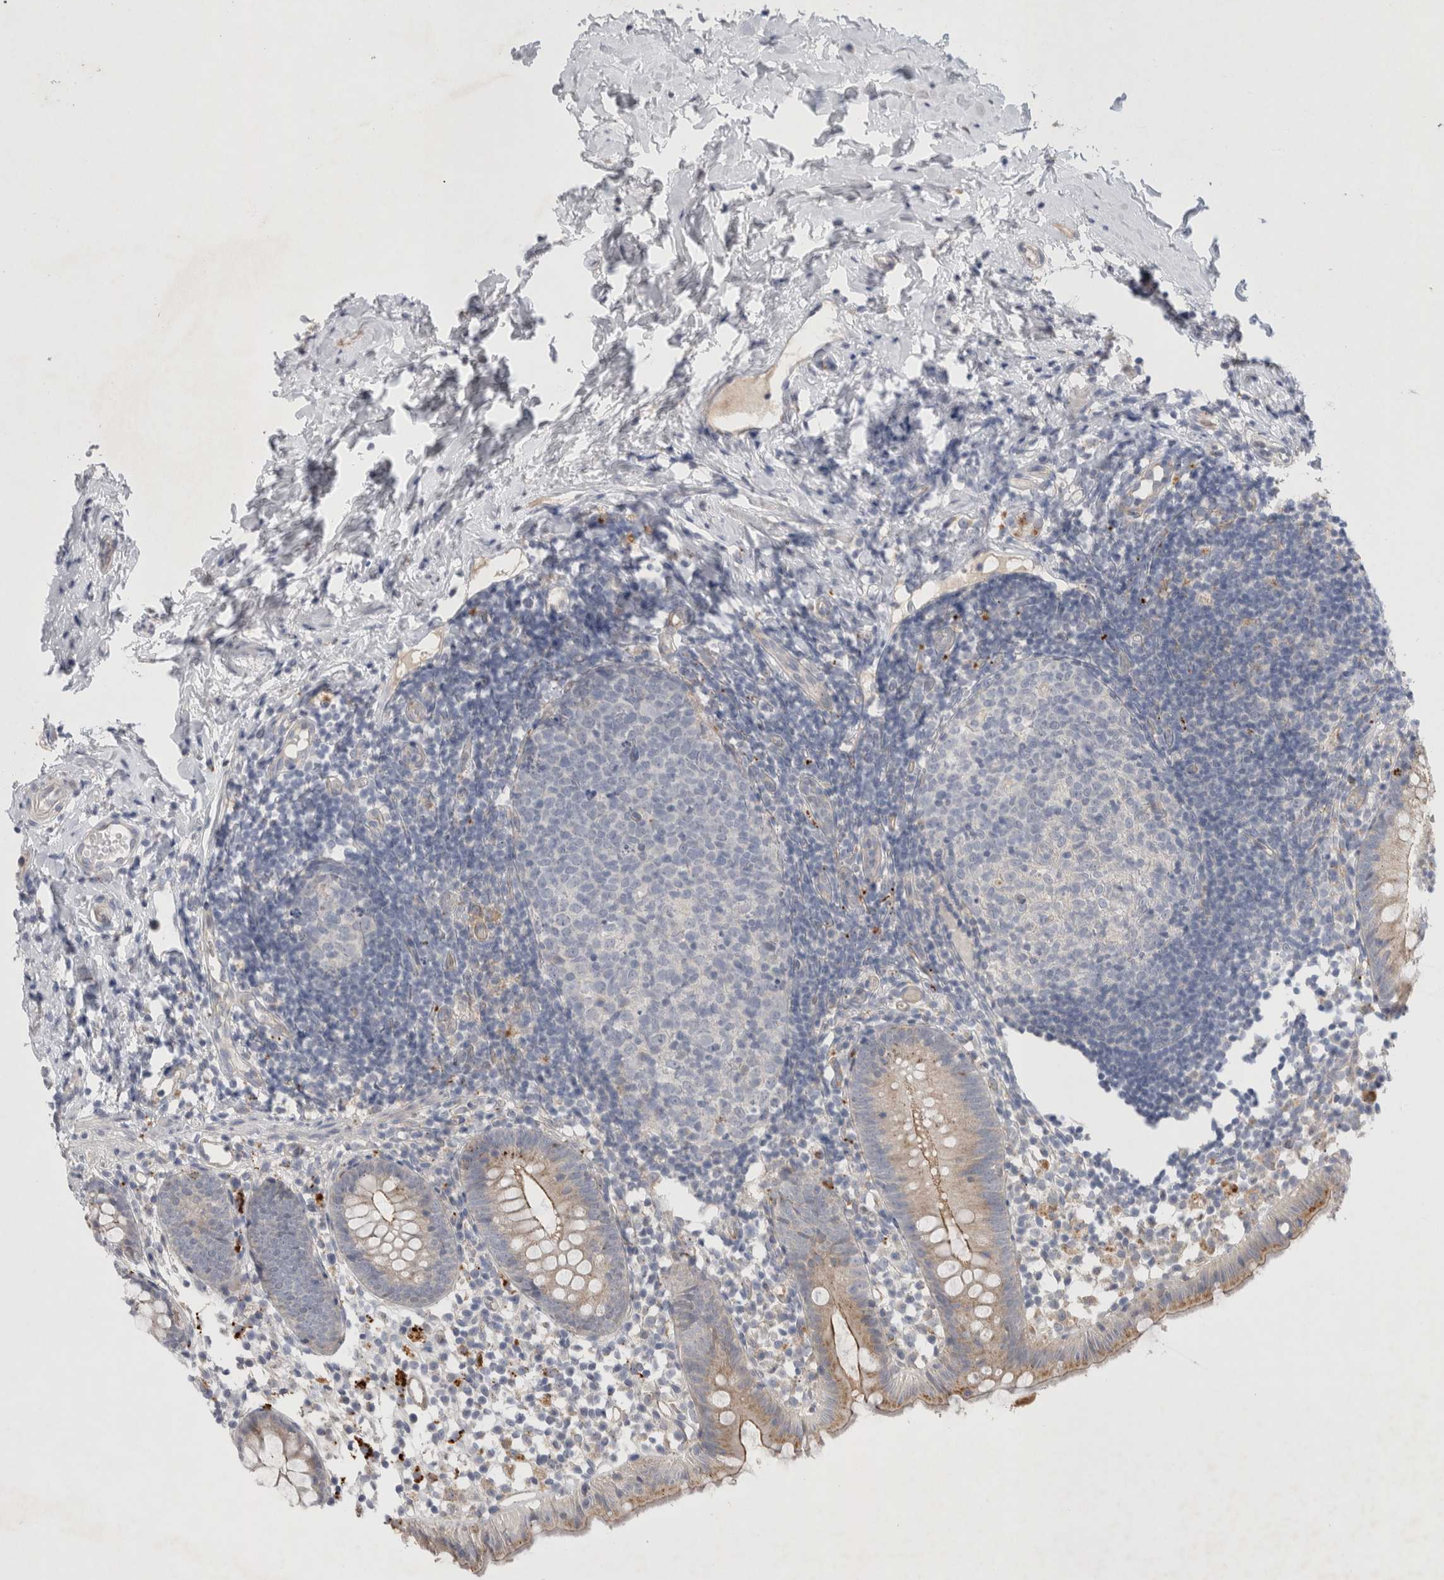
{"staining": {"intensity": "weak", "quantity": "<25%", "location": "cytoplasmic/membranous"}, "tissue": "appendix", "cell_type": "Glandular cells", "image_type": "normal", "snomed": [{"axis": "morphology", "description": "Normal tissue, NOS"}, {"axis": "topography", "description": "Appendix"}], "caption": "This is an immunohistochemistry (IHC) histopathology image of benign appendix. There is no positivity in glandular cells.", "gene": "GAA", "patient": {"sex": "female", "age": 20}}